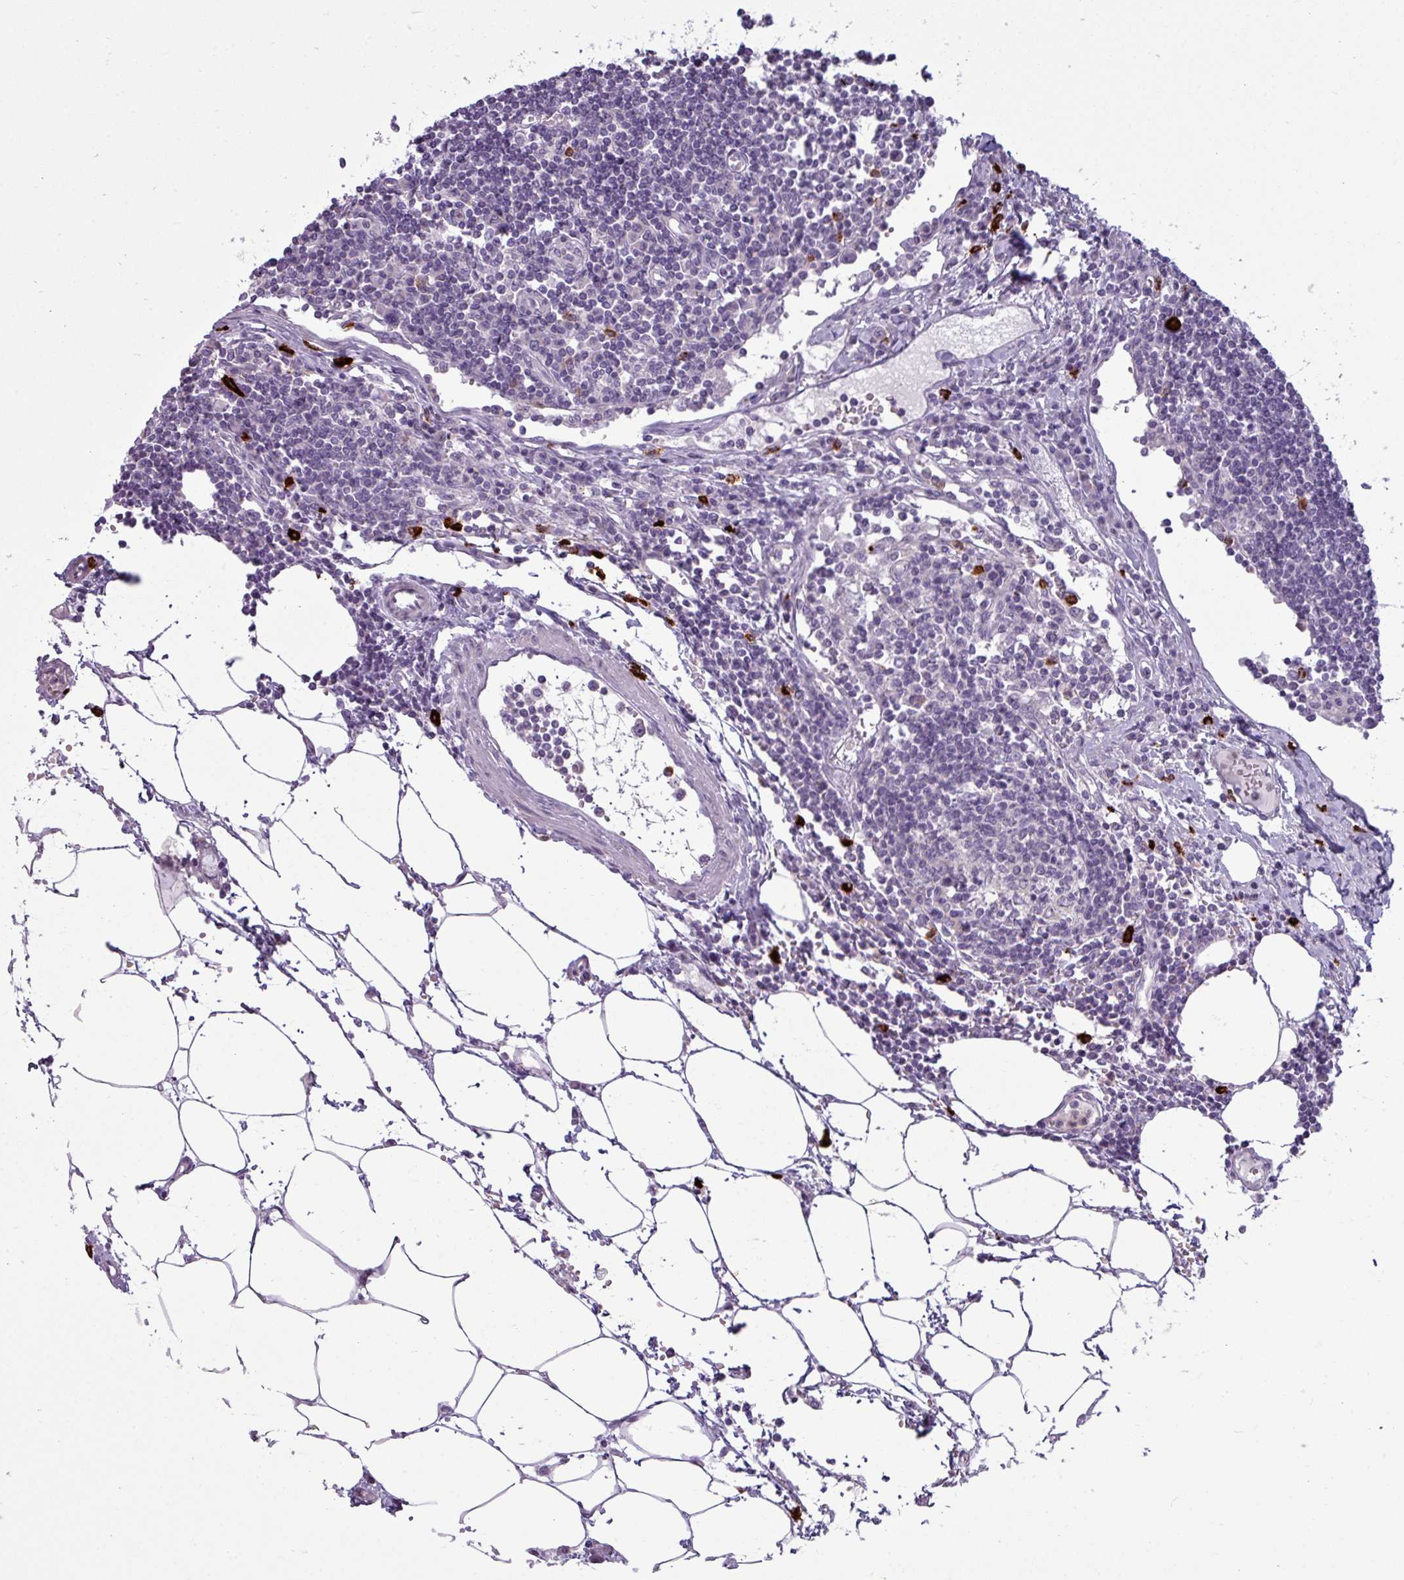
{"staining": {"intensity": "negative", "quantity": "none", "location": "none"}, "tissue": "lymph node", "cell_type": "Germinal center cells", "image_type": "normal", "snomed": [{"axis": "morphology", "description": "Adenocarcinoma, NOS"}, {"axis": "topography", "description": "Lymph node"}], "caption": "Image shows no protein expression in germinal center cells of normal lymph node.", "gene": "TRIM39", "patient": {"sex": "female", "age": 62}}